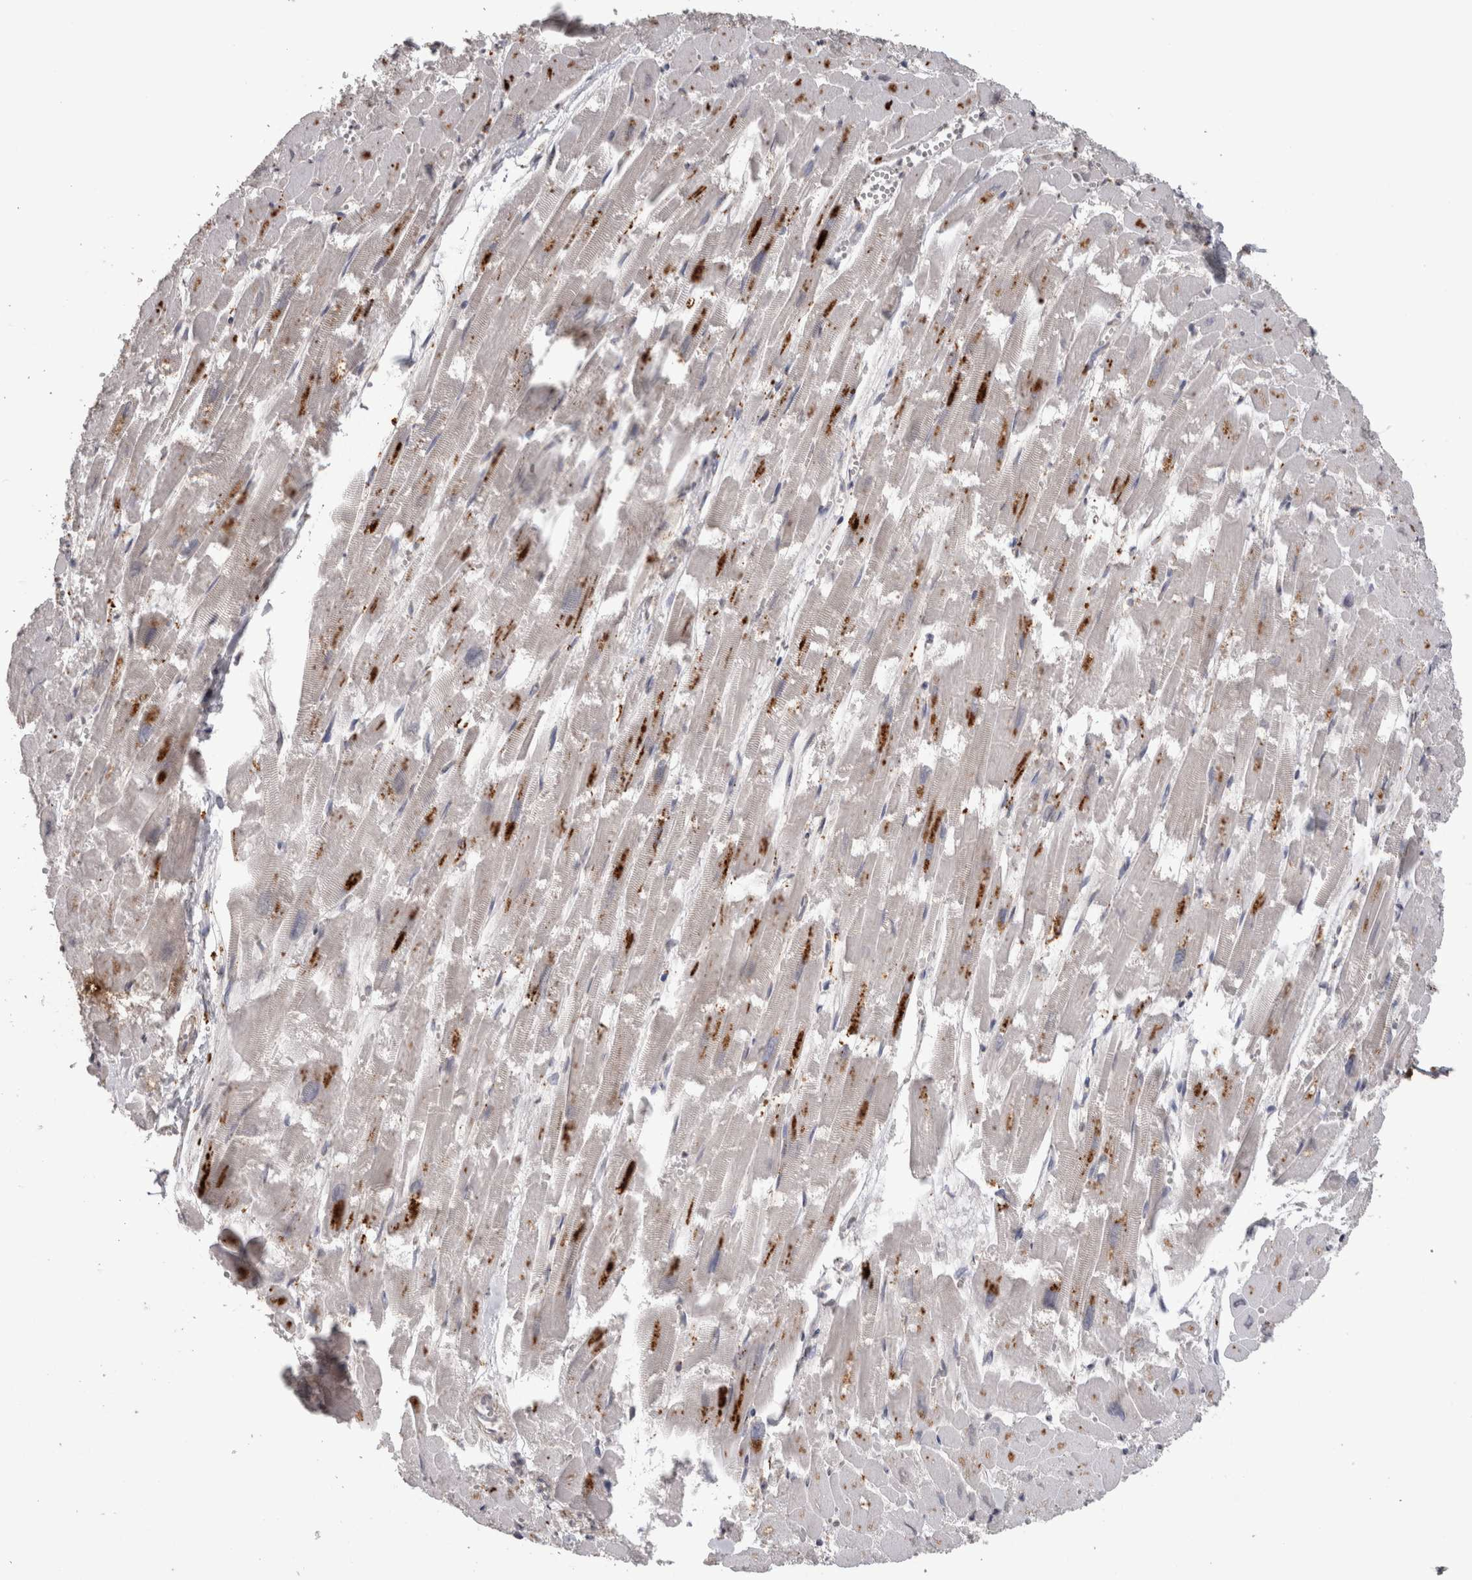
{"staining": {"intensity": "strong", "quantity": "25%-75%", "location": "cytoplasmic/membranous"}, "tissue": "heart muscle", "cell_type": "Cardiomyocytes", "image_type": "normal", "snomed": [{"axis": "morphology", "description": "Normal tissue, NOS"}, {"axis": "topography", "description": "Heart"}], "caption": "An immunohistochemistry (IHC) image of normal tissue is shown. Protein staining in brown labels strong cytoplasmic/membranous positivity in heart muscle within cardiomyocytes.", "gene": "CTSZ", "patient": {"sex": "male", "age": 54}}